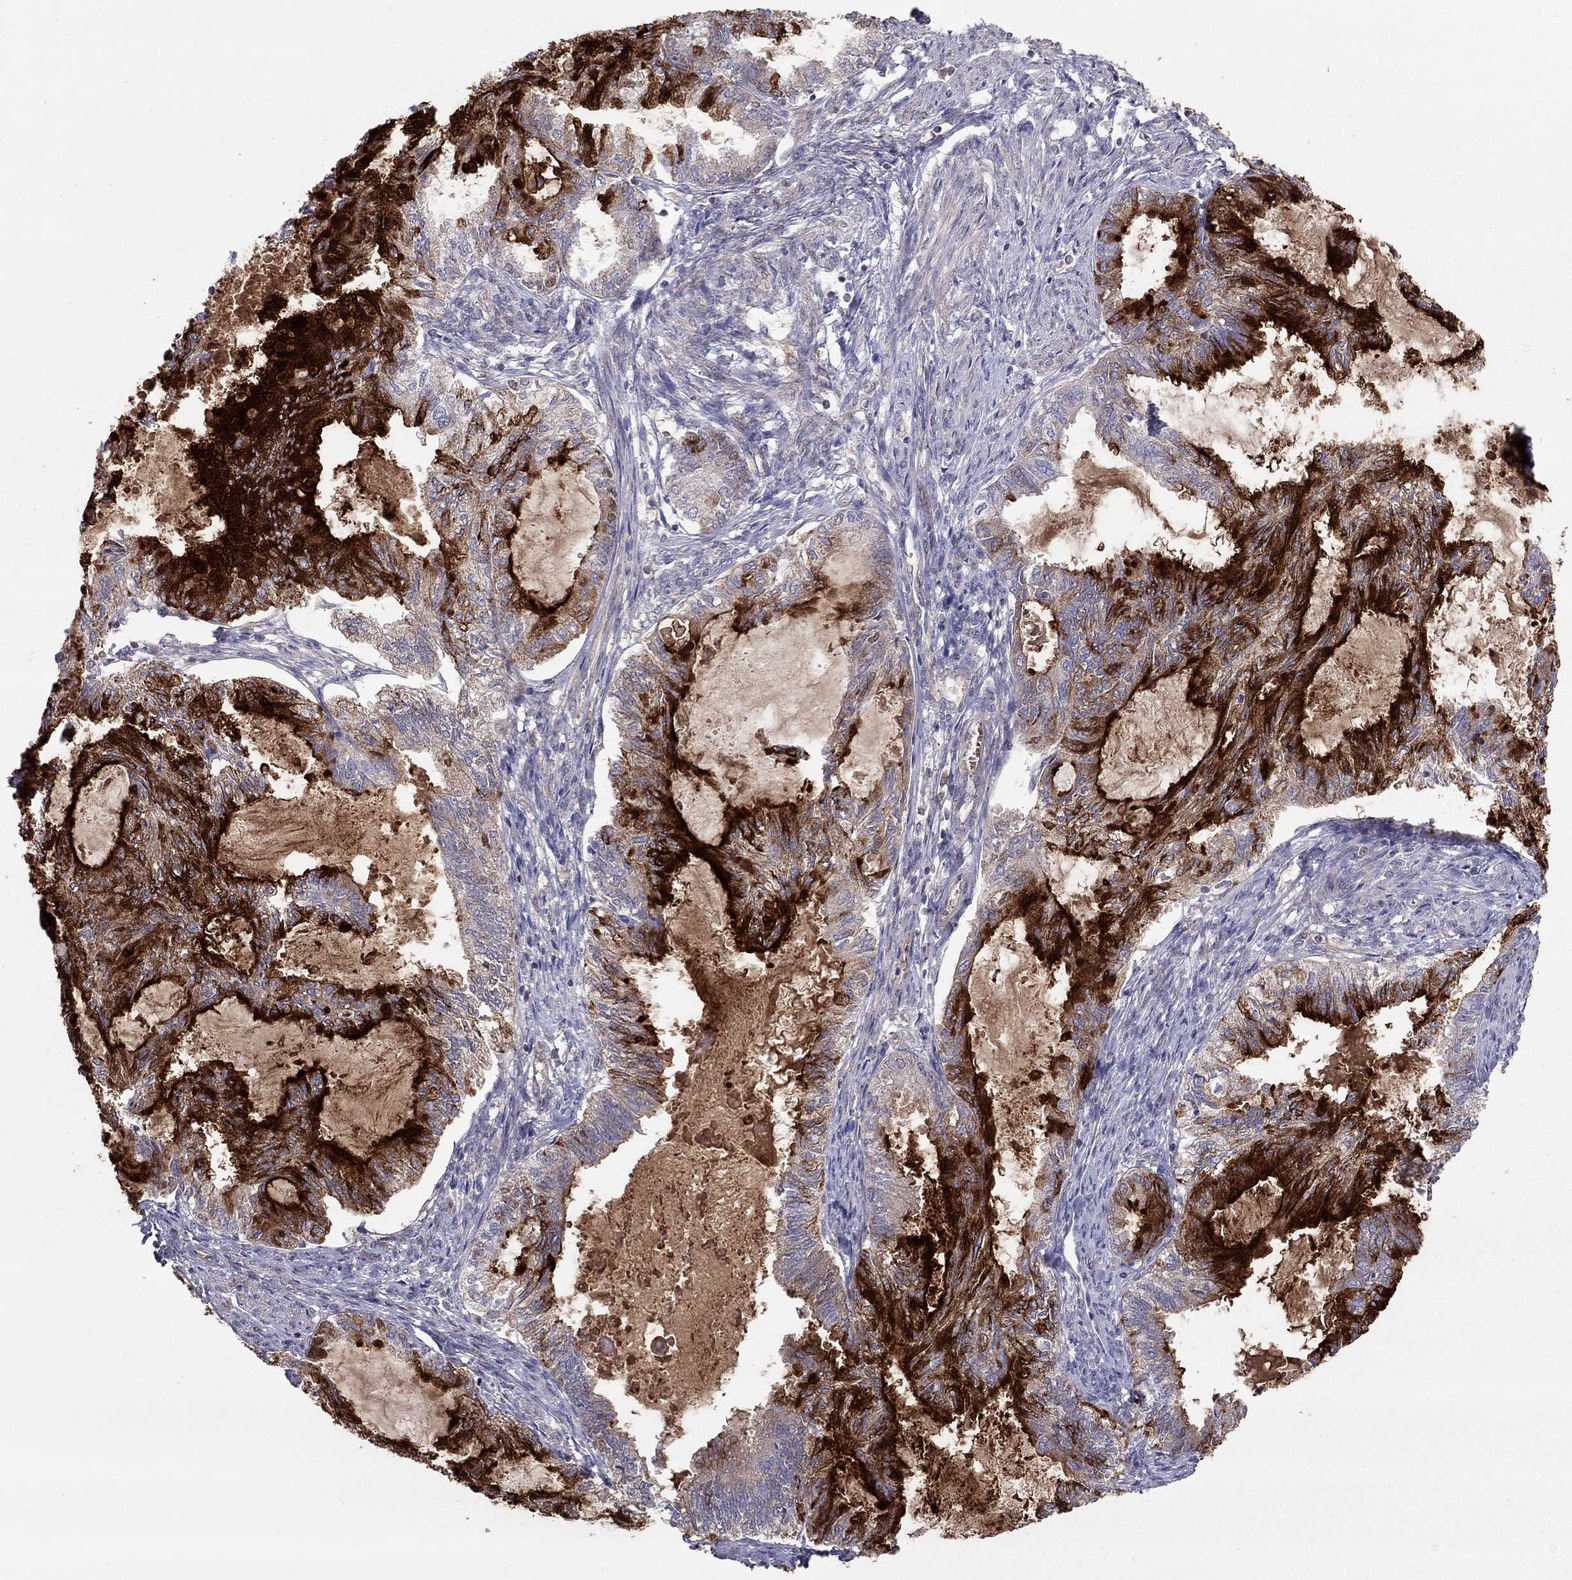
{"staining": {"intensity": "strong", "quantity": "25%-75%", "location": "cytoplasmic/membranous"}, "tissue": "endometrial cancer", "cell_type": "Tumor cells", "image_type": "cancer", "snomed": [{"axis": "morphology", "description": "Adenocarcinoma, NOS"}, {"axis": "topography", "description": "Endometrium"}], "caption": "Endometrial adenocarcinoma tissue shows strong cytoplasmic/membranous positivity in about 25%-75% of tumor cells Nuclei are stained in blue.", "gene": "MUC16", "patient": {"sex": "female", "age": 86}}